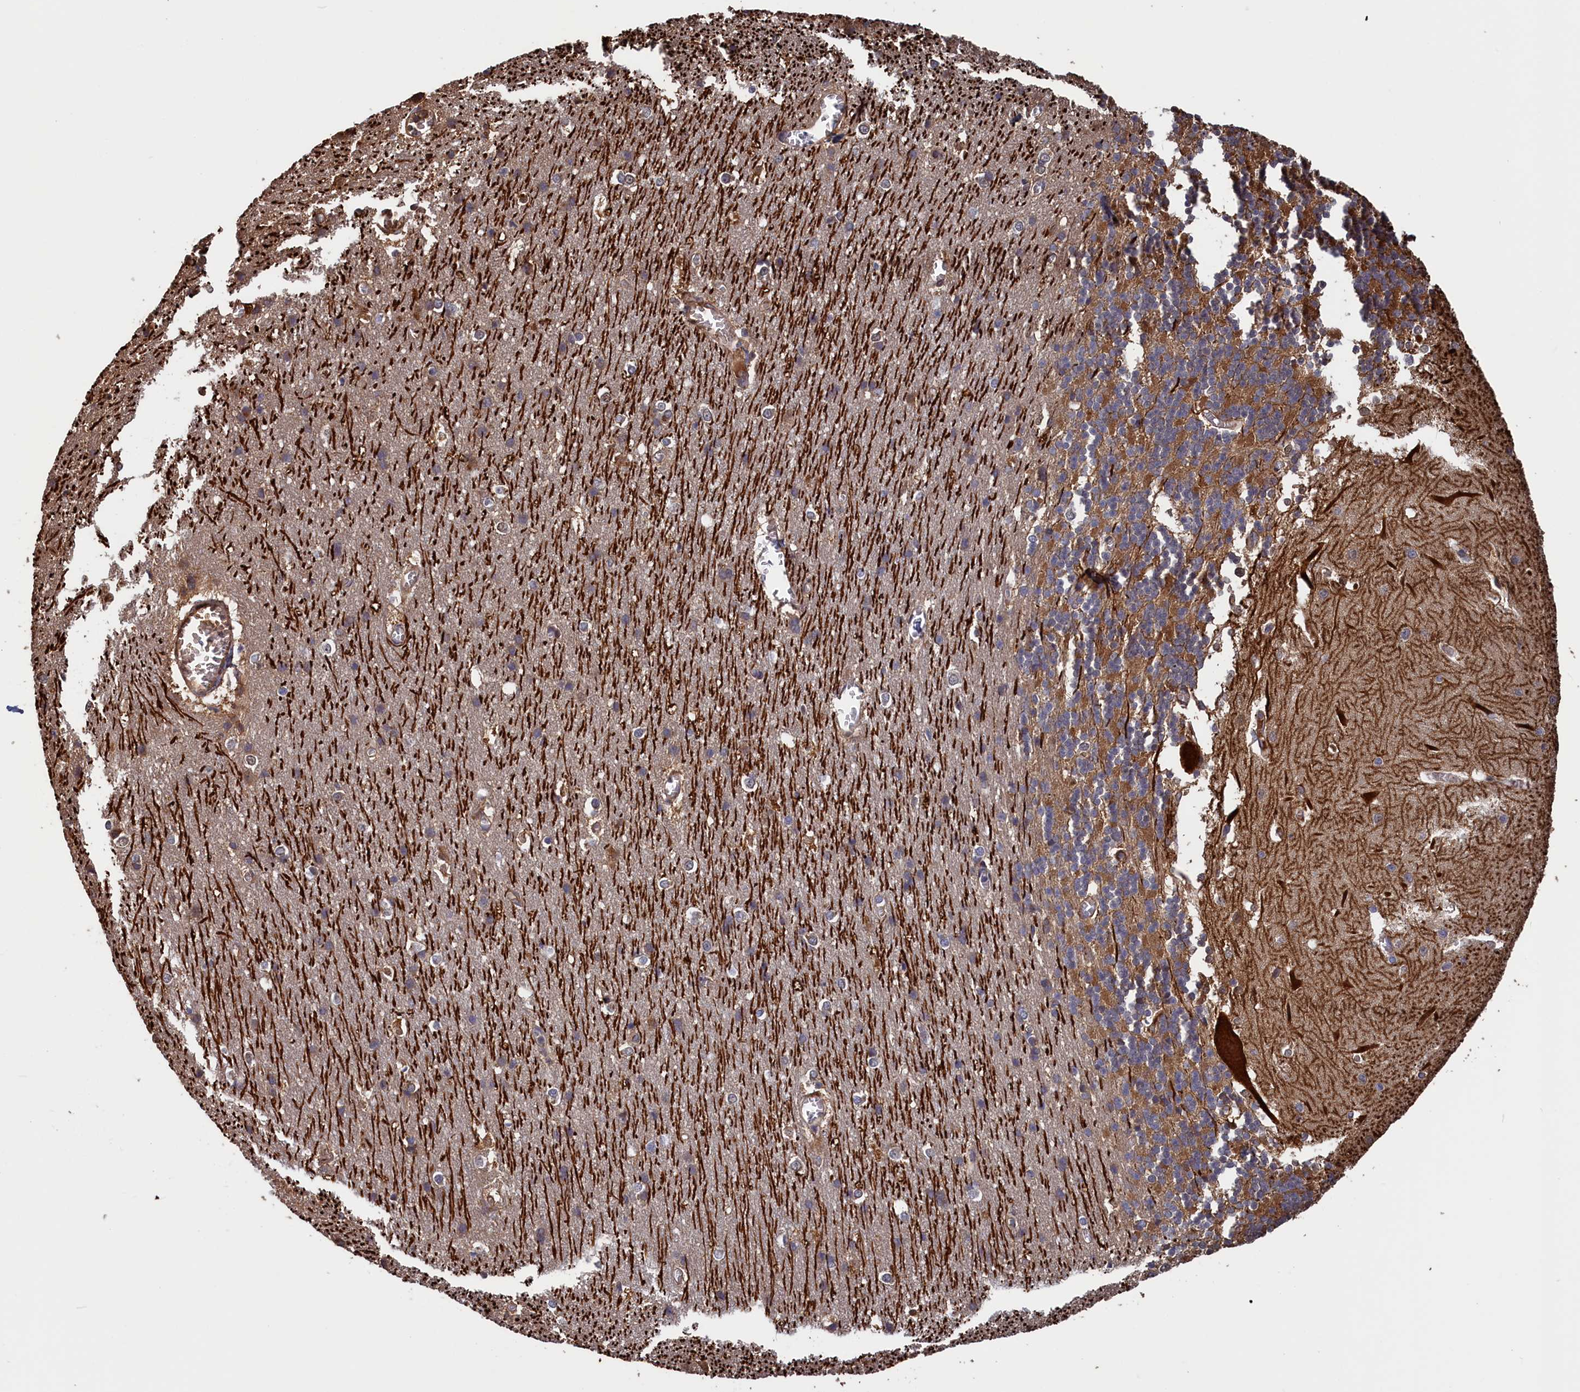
{"staining": {"intensity": "weak", "quantity": "25%-75%", "location": "cytoplasmic/membranous"}, "tissue": "cerebellum", "cell_type": "Cells in granular layer", "image_type": "normal", "snomed": [{"axis": "morphology", "description": "Normal tissue, NOS"}, {"axis": "topography", "description": "Cerebellum"}], "caption": "This is a histology image of immunohistochemistry staining of unremarkable cerebellum, which shows weak expression in the cytoplasmic/membranous of cells in granular layer.", "gene": "PLP2", "patient": {"sex": "male", "age": 37}}